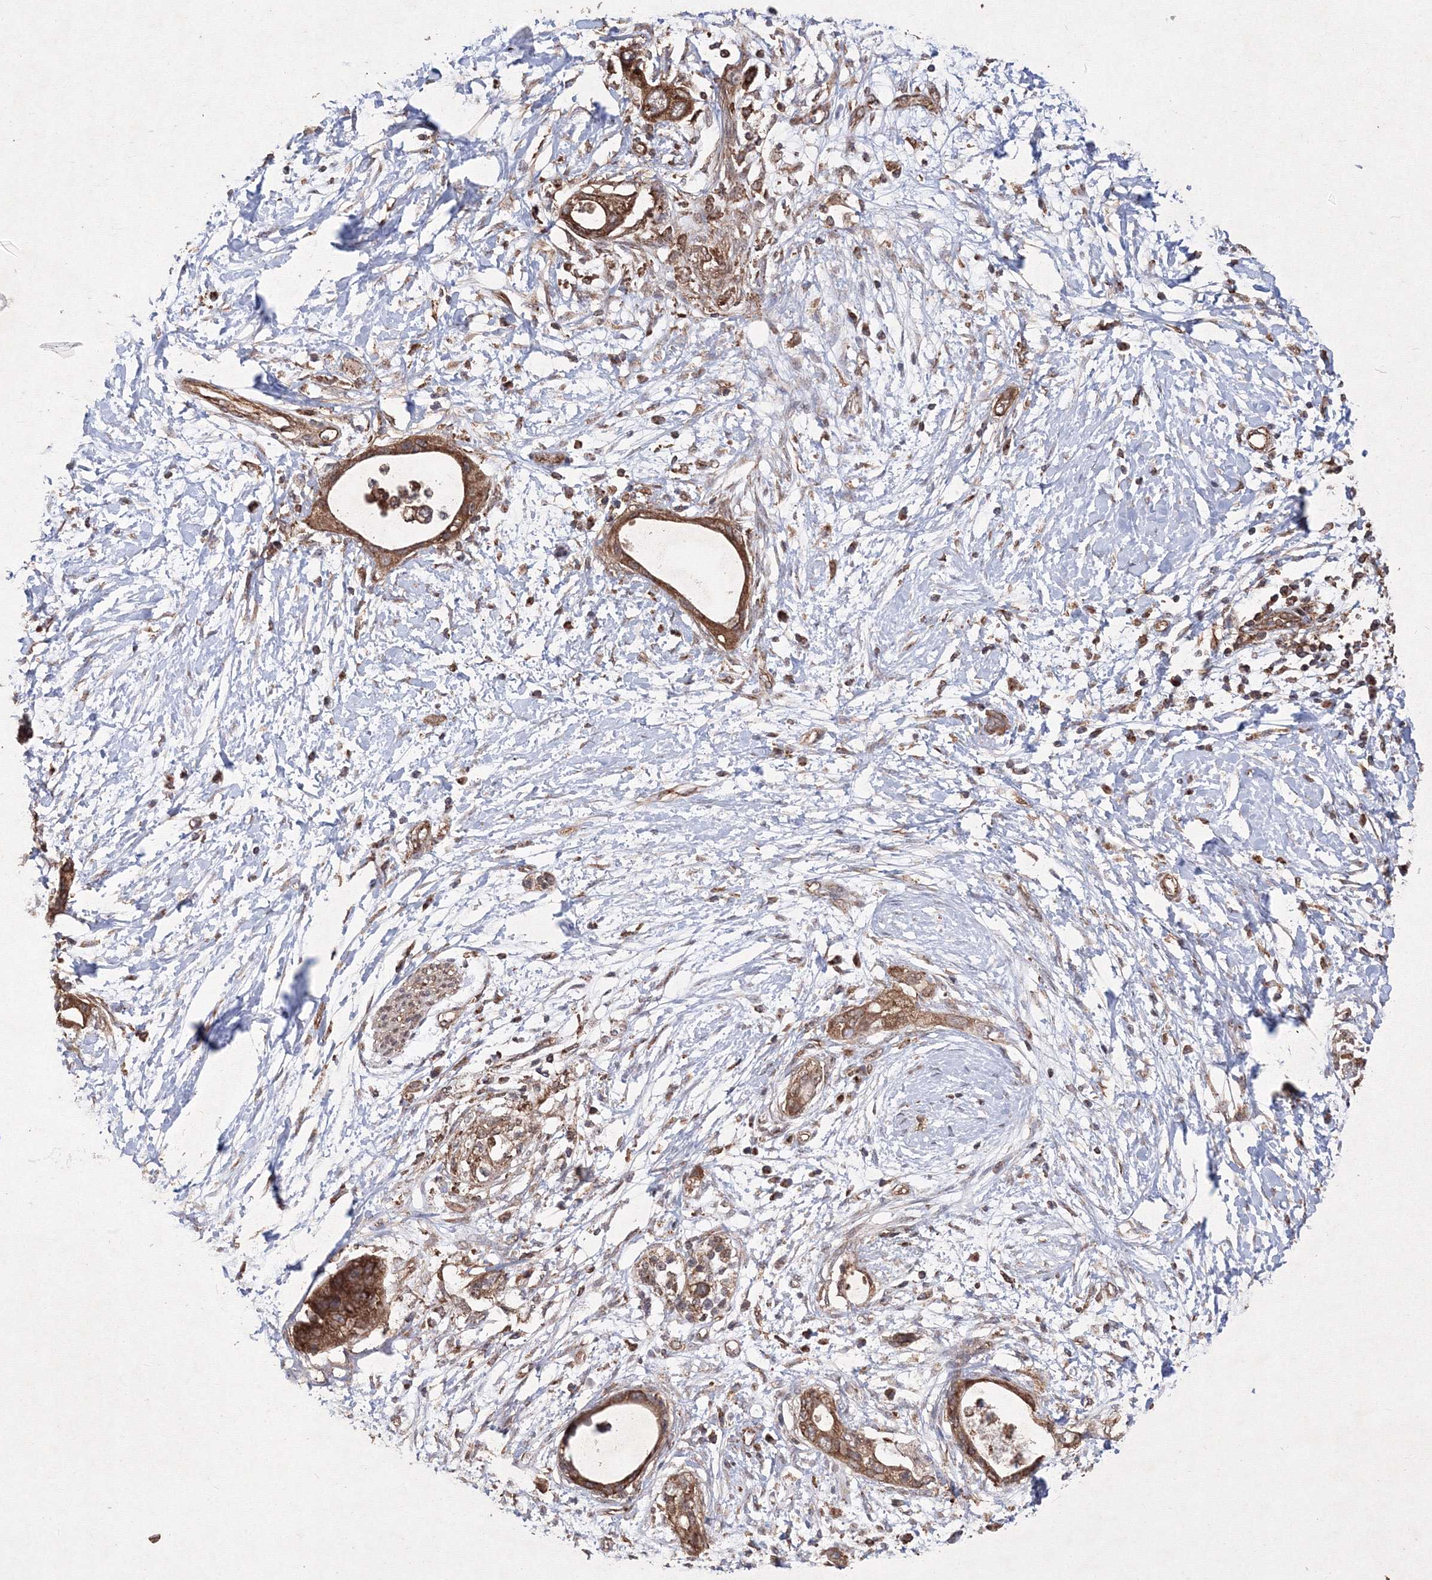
{"staining": {"intensity": "moderate", "quantity": ">75%", "location": "cytoplasmic/membranous"}, "tissue": "pancreatic cancer", "cell_type": "Tumor cells", "image_type": "cancer", "snomed": [{"axis": "morphology", "description": "Normal tissue, NOS"}, {"axis": "morphology", "description": "Adenocarcinoma, NOS"}, {"axis": "topography", "description": "Pancreas"}, {"axis": "topography", "description": "Peripheral nerve tissue"}], "caption": "This photomicrograph shows immunohistochemistry staining of human pancreatic cancer (adenocarcinoma), with medium moderate cytoplasmic/membranous staining in about >75% of tumor cells.", "gene": "TMEM139", "patient": {"sex": "male", "age": 59}}